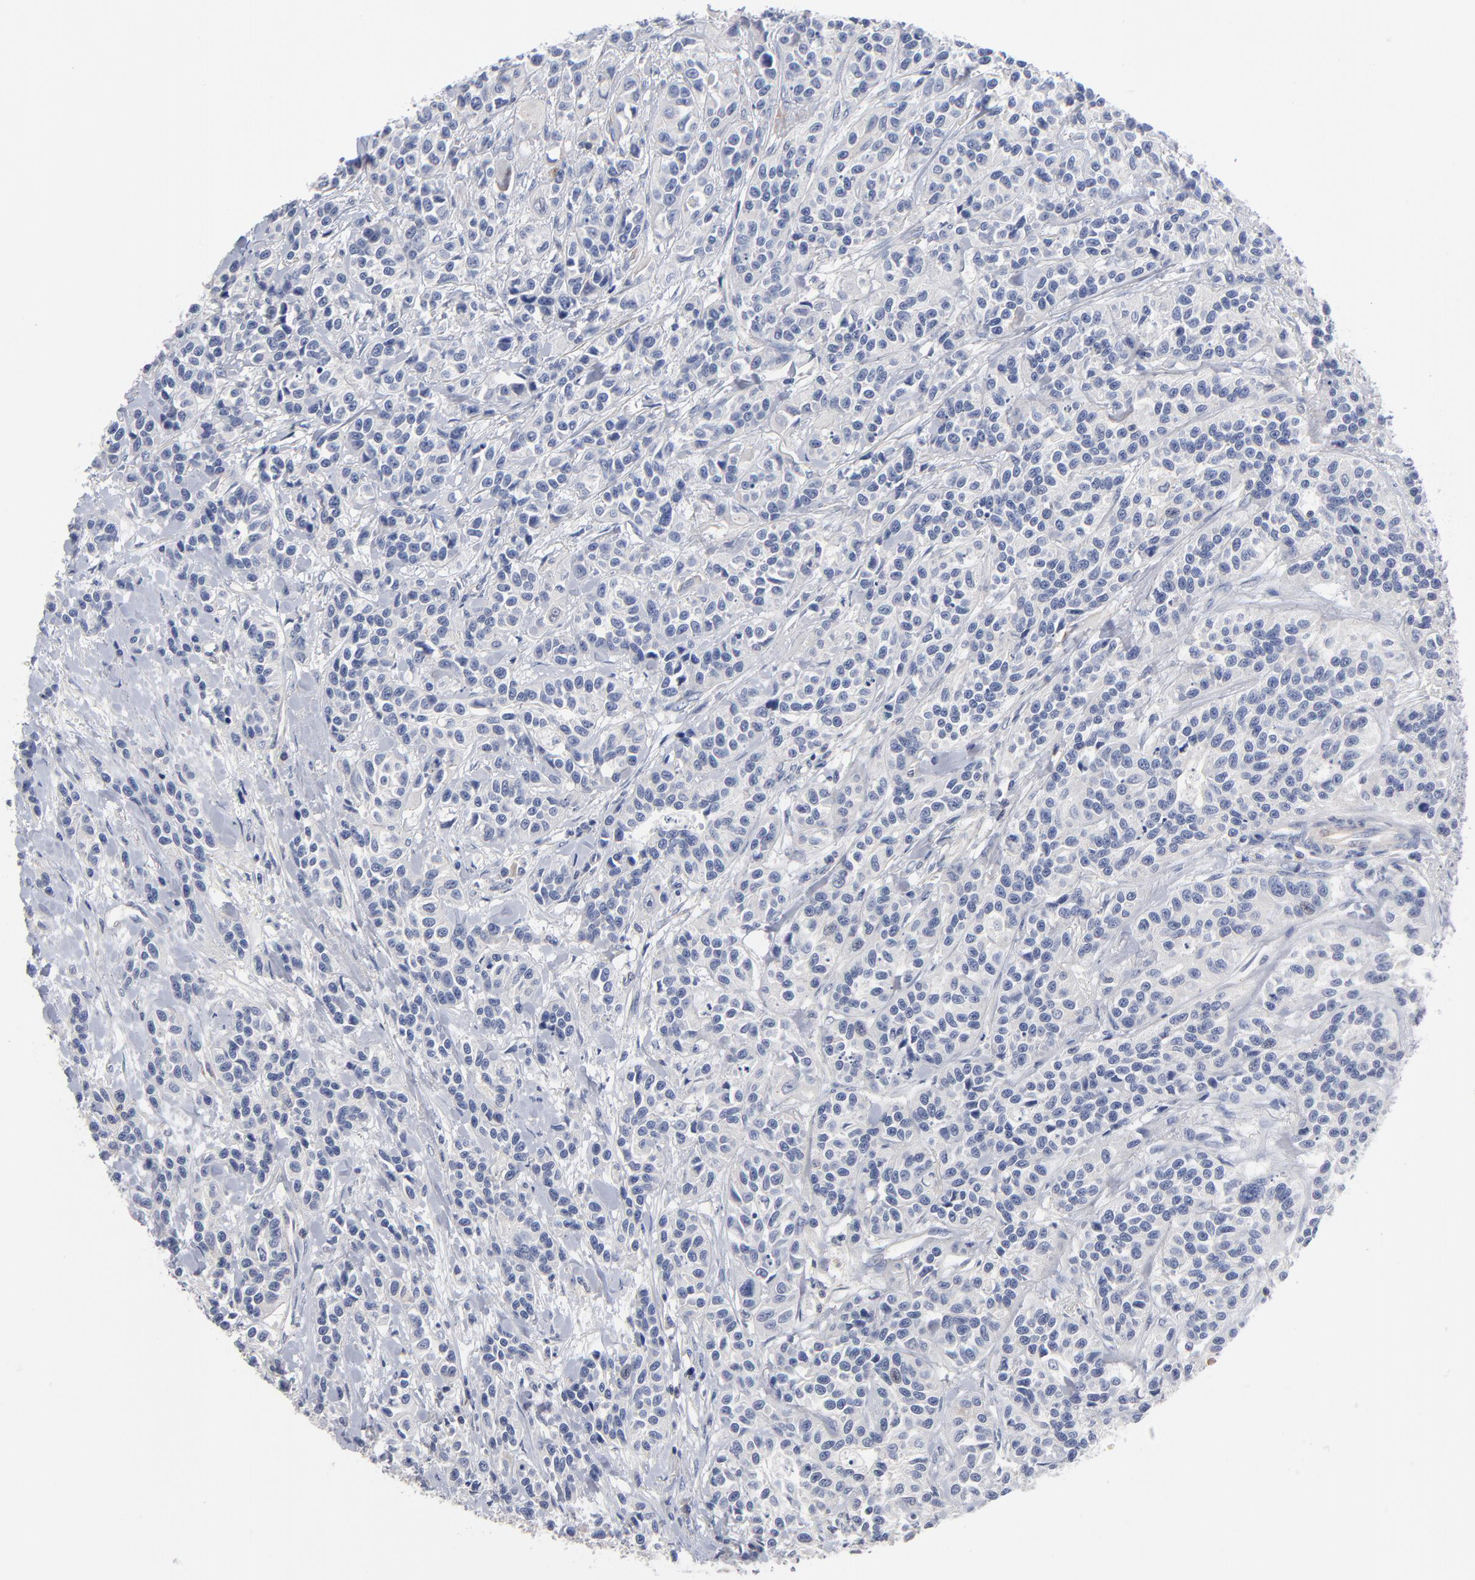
{"staining": {"intensity": "weak", "quantity": "<25%", "location": "cytoplasmic/membranous"}, "tissue": "urothelial cancer", "cell_type": "Tumor cells", "image_type": "cancer", "snomed": [{"axis": "morphology", "description": "Urothelial carcinoma, High grade"}, {"axis": "topography", "description": "Urinary bladder"}], "caption": "IHC photomicrograph of urothelial cancer stained for a protein (brown), which reveals no expression in tumor cells. (Immunohistochemistry (ihc), brightfield microscopy, high magnification).", "gene": "PDLIM2", "patient": {"sex": "female", "age": 81}}